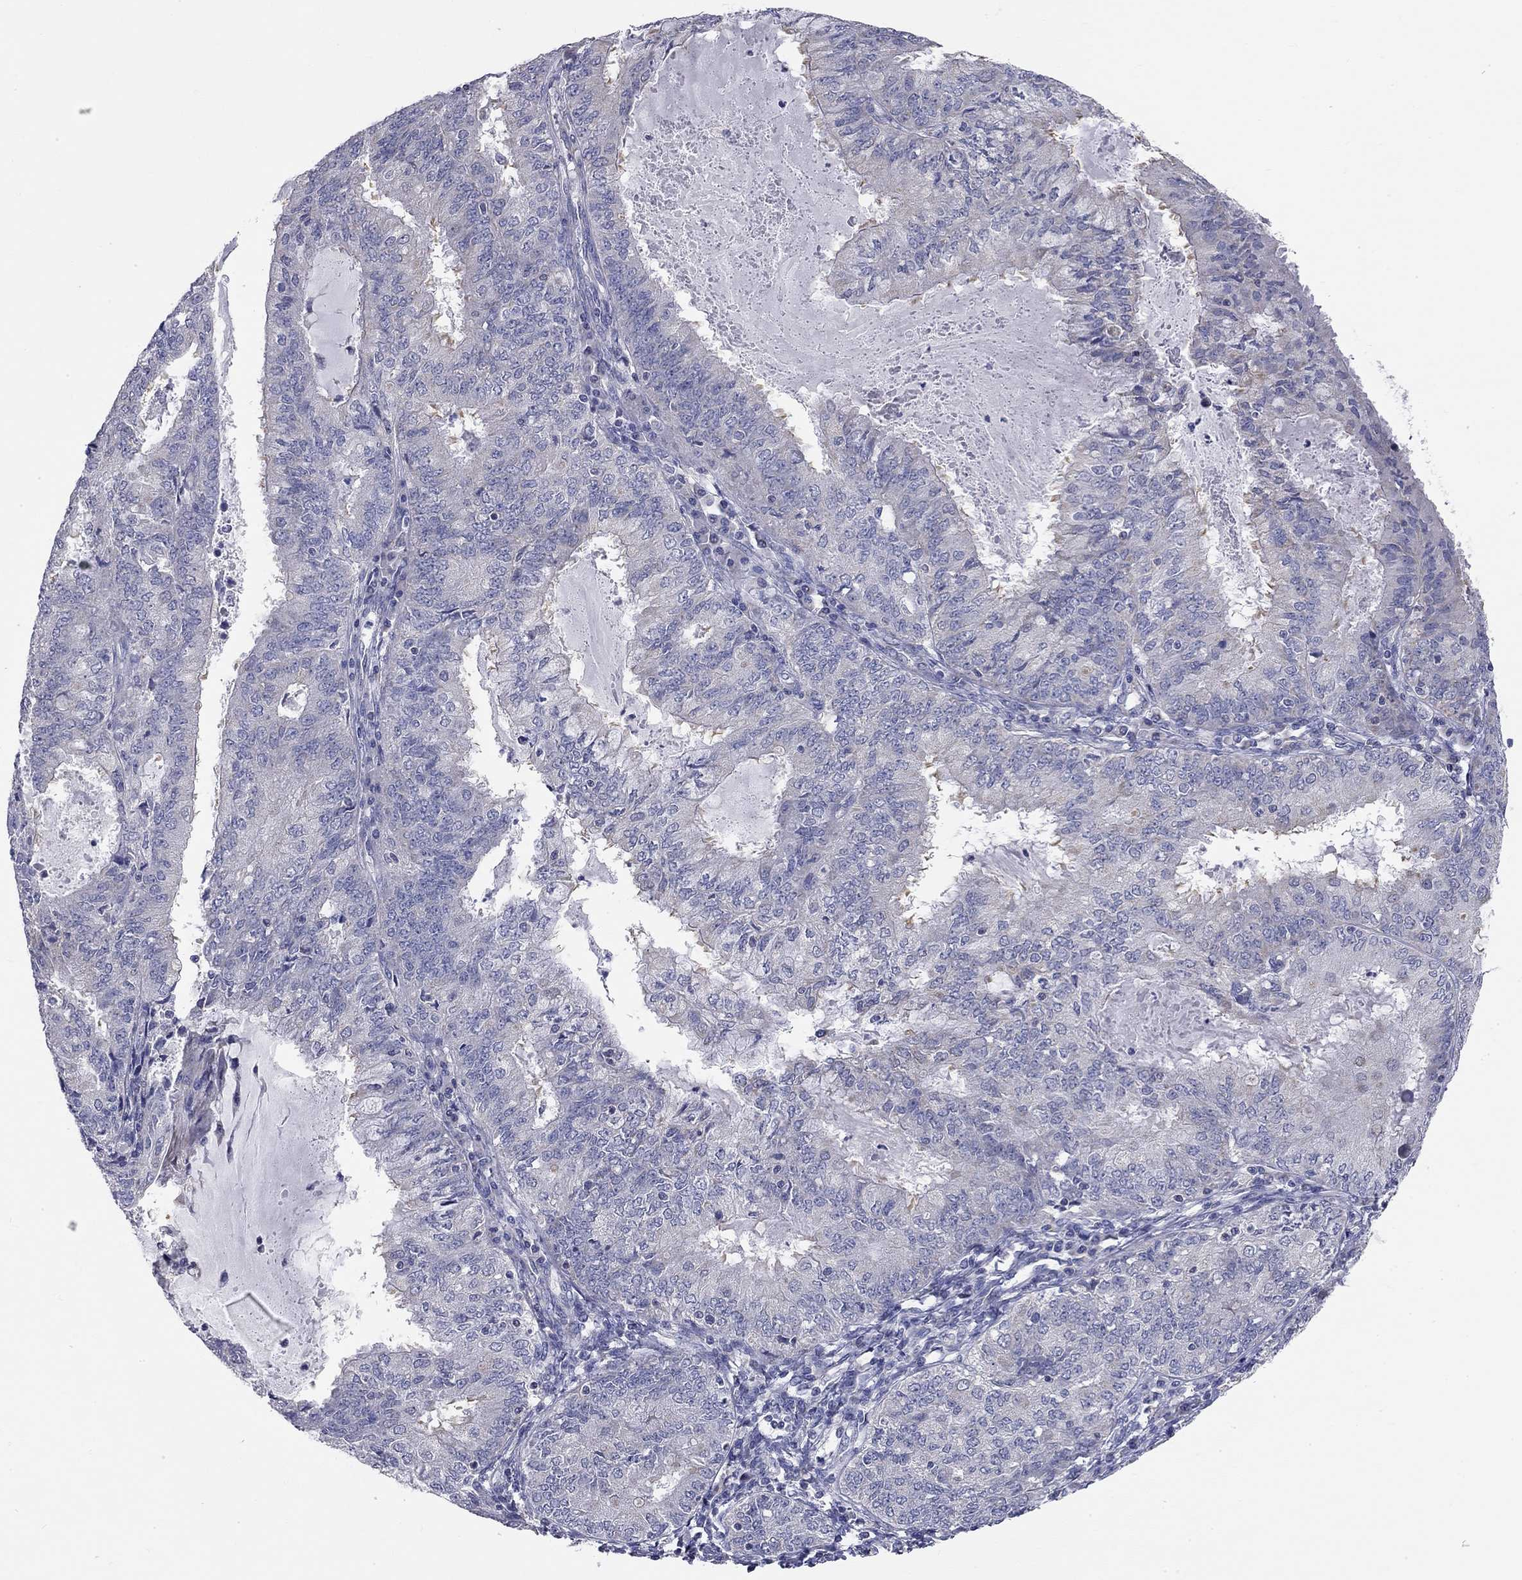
{"staining": {"intensity": "negative", "quantity": "none", "location": "none"}, "tissue": "endometrial cancer", "cell_type": "Tumor cells", "image_type": "cancer", "snomed": [{"axis": "morphology", "description": "Adenocarcinoma, NOS"}, {"axis": "topography", "description": "Endometrium"}], "caption": "Immunohistochemistry image of neoplastic tissue: human endometrial cancer stained with DAB shows no significant protein staining in tumor cells.", "gene": "CFAP161", "patient": {"sex": "female", "age": 57}}